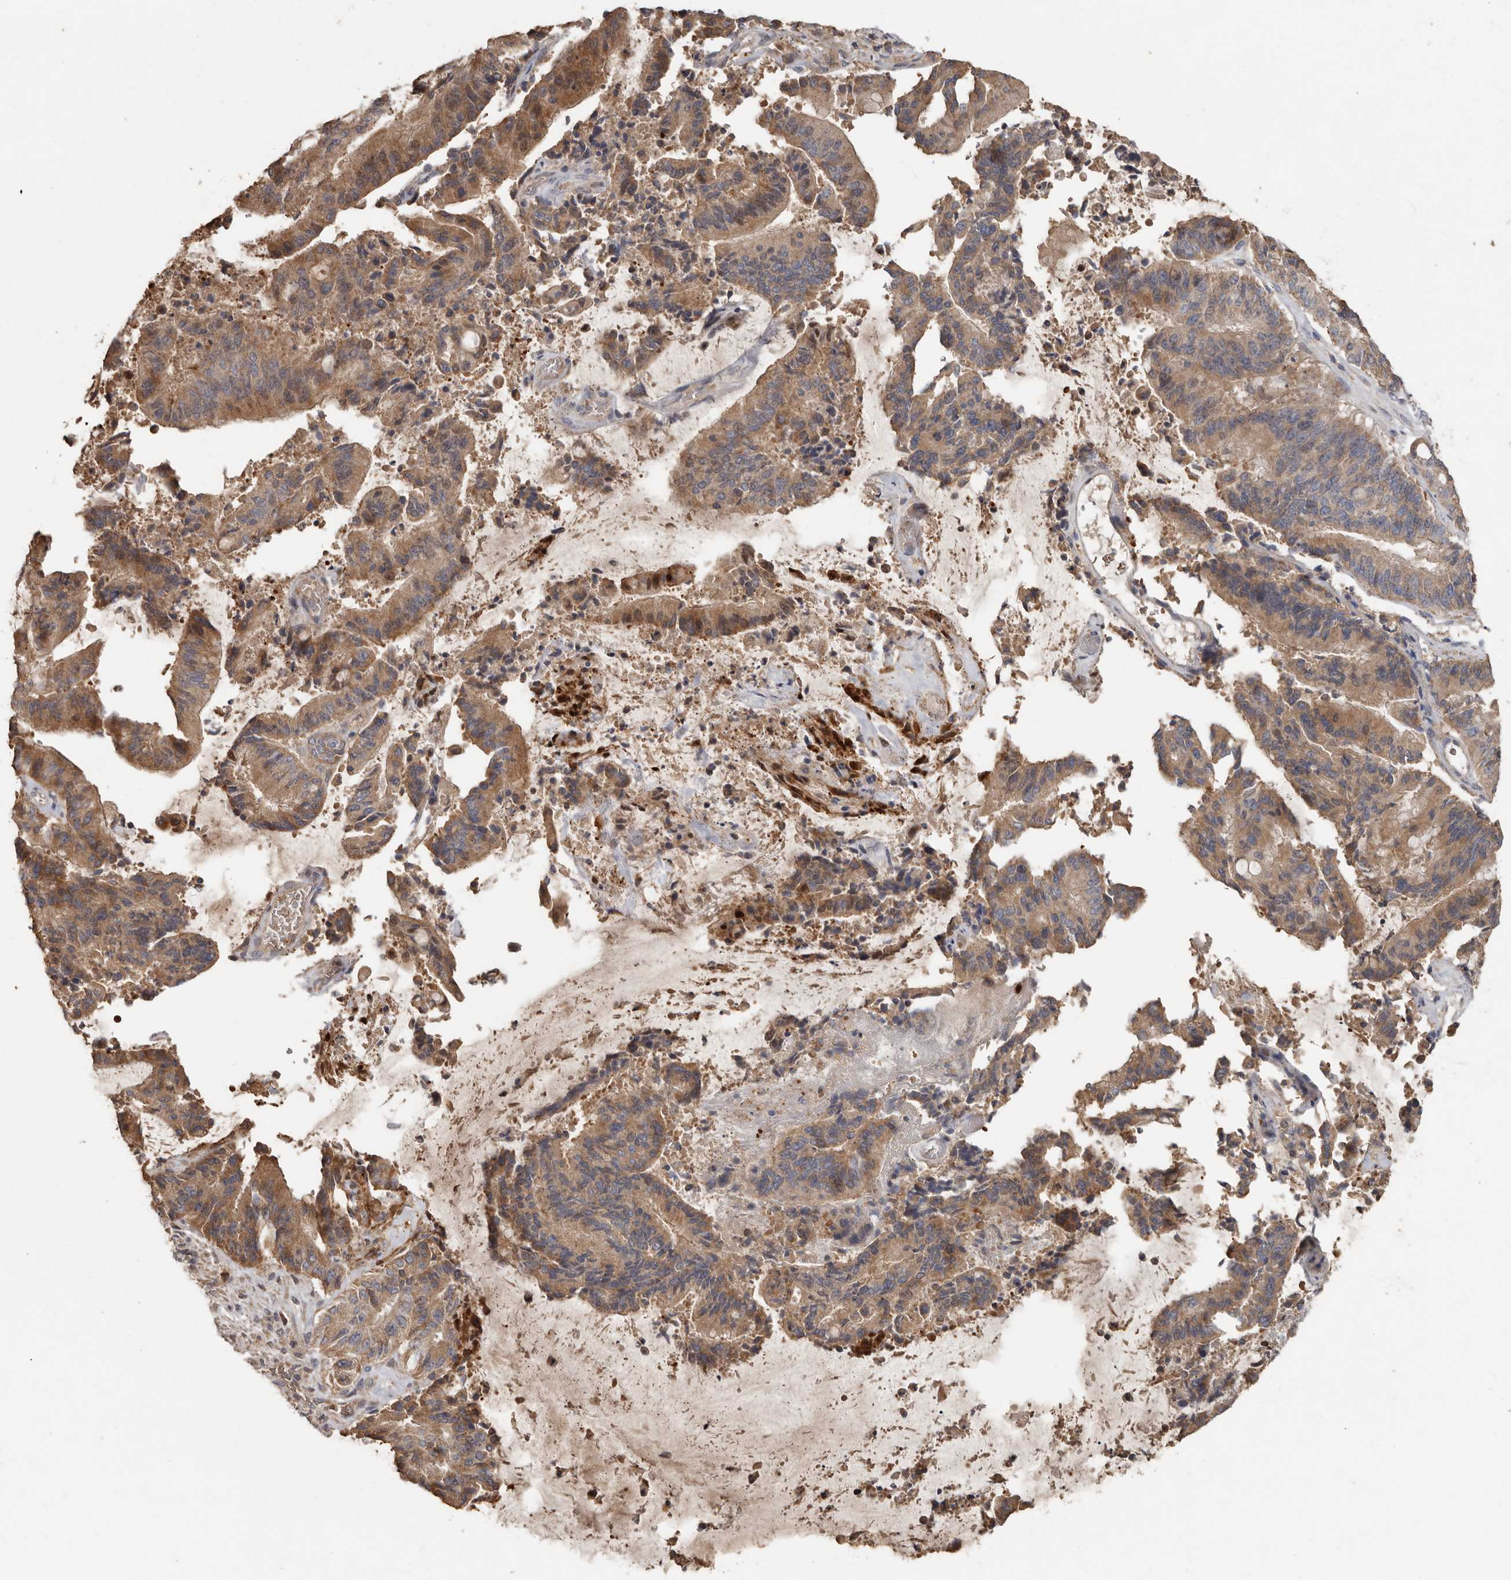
{"staining": {"intensity": "moderate", "quantity": ">75%", "location": "cytoplasmic/membranous"}, "tissue": "liver cancer", "cell_type": "Tumor cells", "image_type": "cancer", "snomed": [{"axis": "morphology", "description": "Normal tissue, NOS"}, {"axis": "morphology", "description": "Cholangiocarcinoma"}, {"axis": "topography", "description": "Liver"}, {"axis": "topography", "description": "Peripheral nerve tissue"}], "caption": "The micrograph shows immunohistochemical staining of liver cancer (cholangiocarcinoma). There is moderate cytoplasmic/membranous expression is seen in approximately >75% of tumor cells. (DAB IHC, brown staining for protein, blue staining for nuclei).", "gene": "KIF26B", "patient": {"sex": "female", "age": 73}}